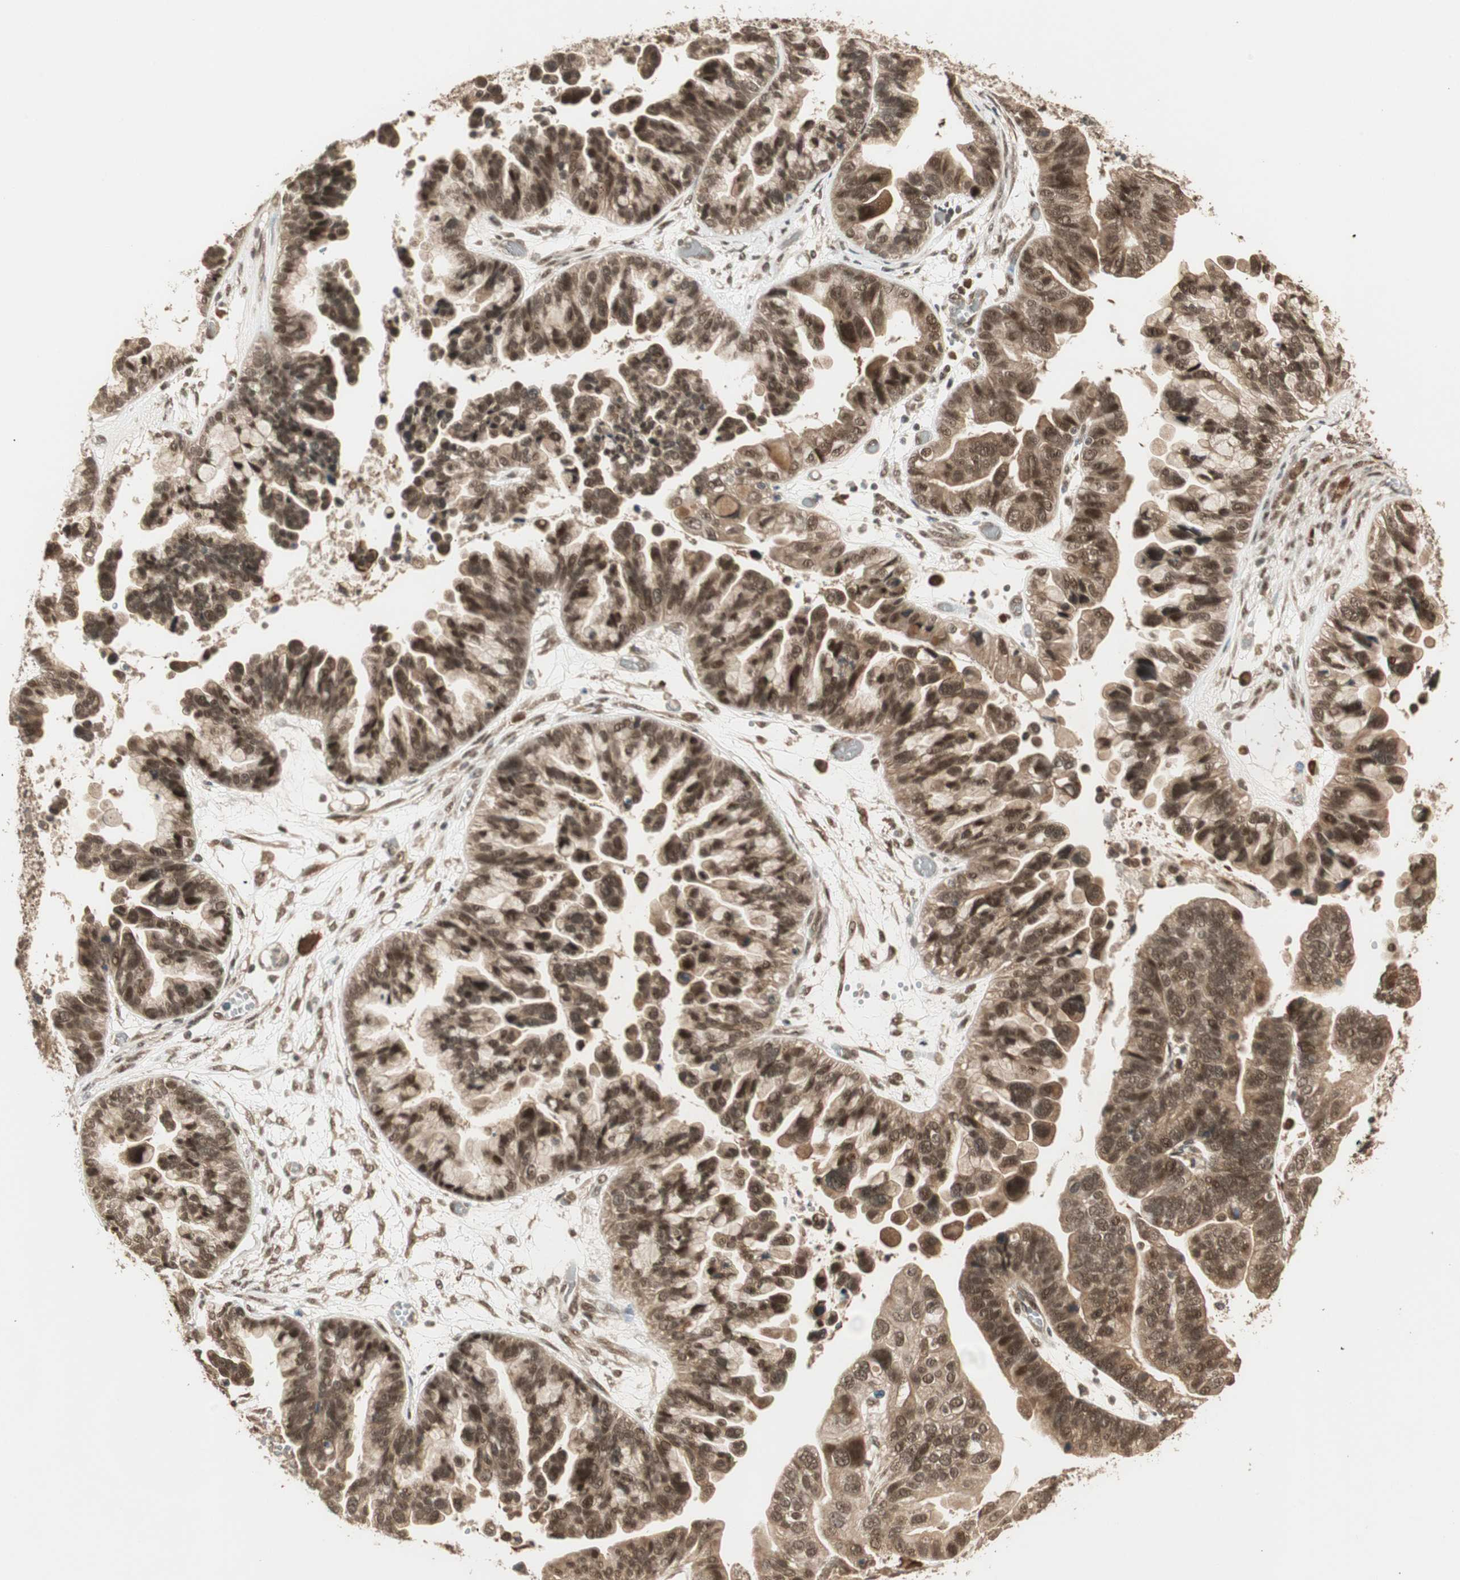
{"staining": {"intensity": "strong", "quantity": ">75%", "location": "cytoplasmic/membranous,nuclear"}, "tissue": "ovarian cancer", "cell_type": "Tumor cells", "image_type": "cancer", "snomed": [{"axis": "morphology", "description": "Cystadenocarcinoma, serous, NOS"}, {"axis": "topography", "description": "Ovary"}], "caption": "DAB (3,3'-diaminobenzidine) immunohistochemical staining of serous cystadenocarcinoma (ovarian) displays strong cytoplasmic/membranous and nuclear protein positivity in about >75% of tumor cells. (Stains: DAB in brown, nuclei in blue, Microscopy: brightfield microscopy at high magnification).", "gene": "ZSCAN31", "patient": {"sex": "female", "age": 56}}